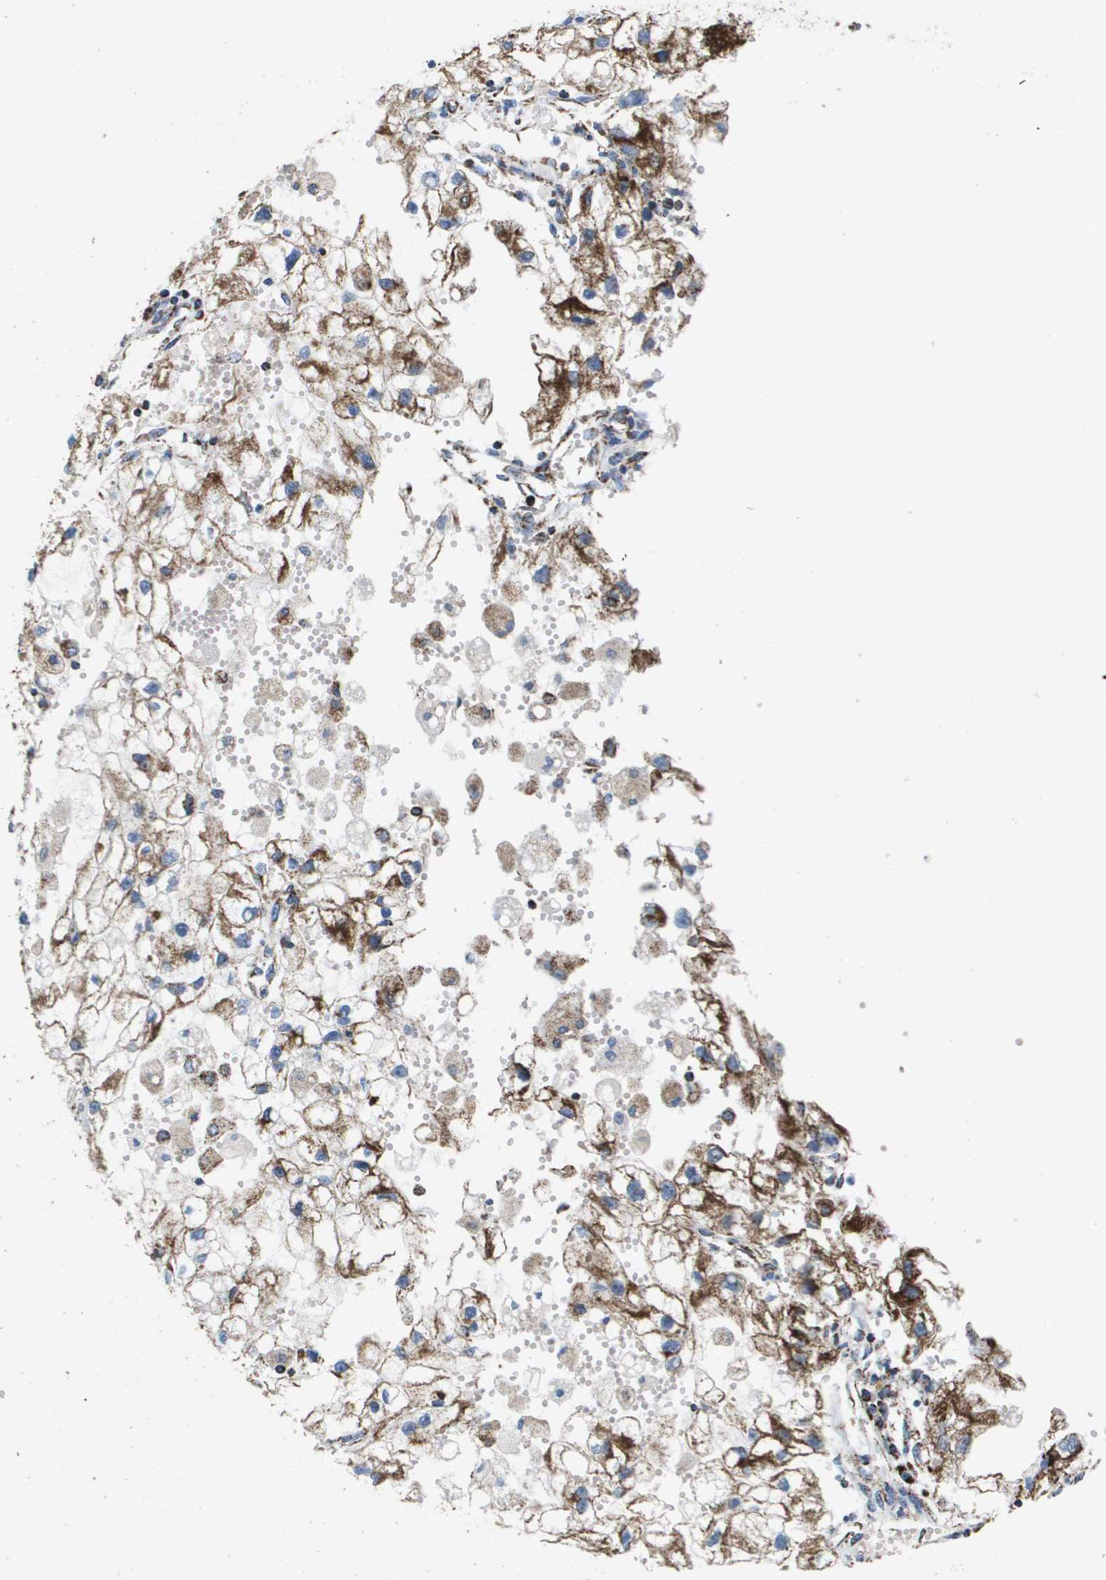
{"staining": {"intensity": "moderate", "quantity": ">75%", "location": "cytoplasmic/membranous"}, "tissue": "renal cancer", "cell_type": "Tumor cells", "image_type": "cancer", "snomed": [{"axis": "morphology", "description": "Adenocarcinoma, NOS"}, {"axis": "topography", "description": "Kidney"}], "caption": "Moderate cytoplasmic/membranous staining is identified in about >75% of tumor cells in renal cancer.", "gene": "ATP5F1B", "patient": {"sex": "female", "age": 70}}